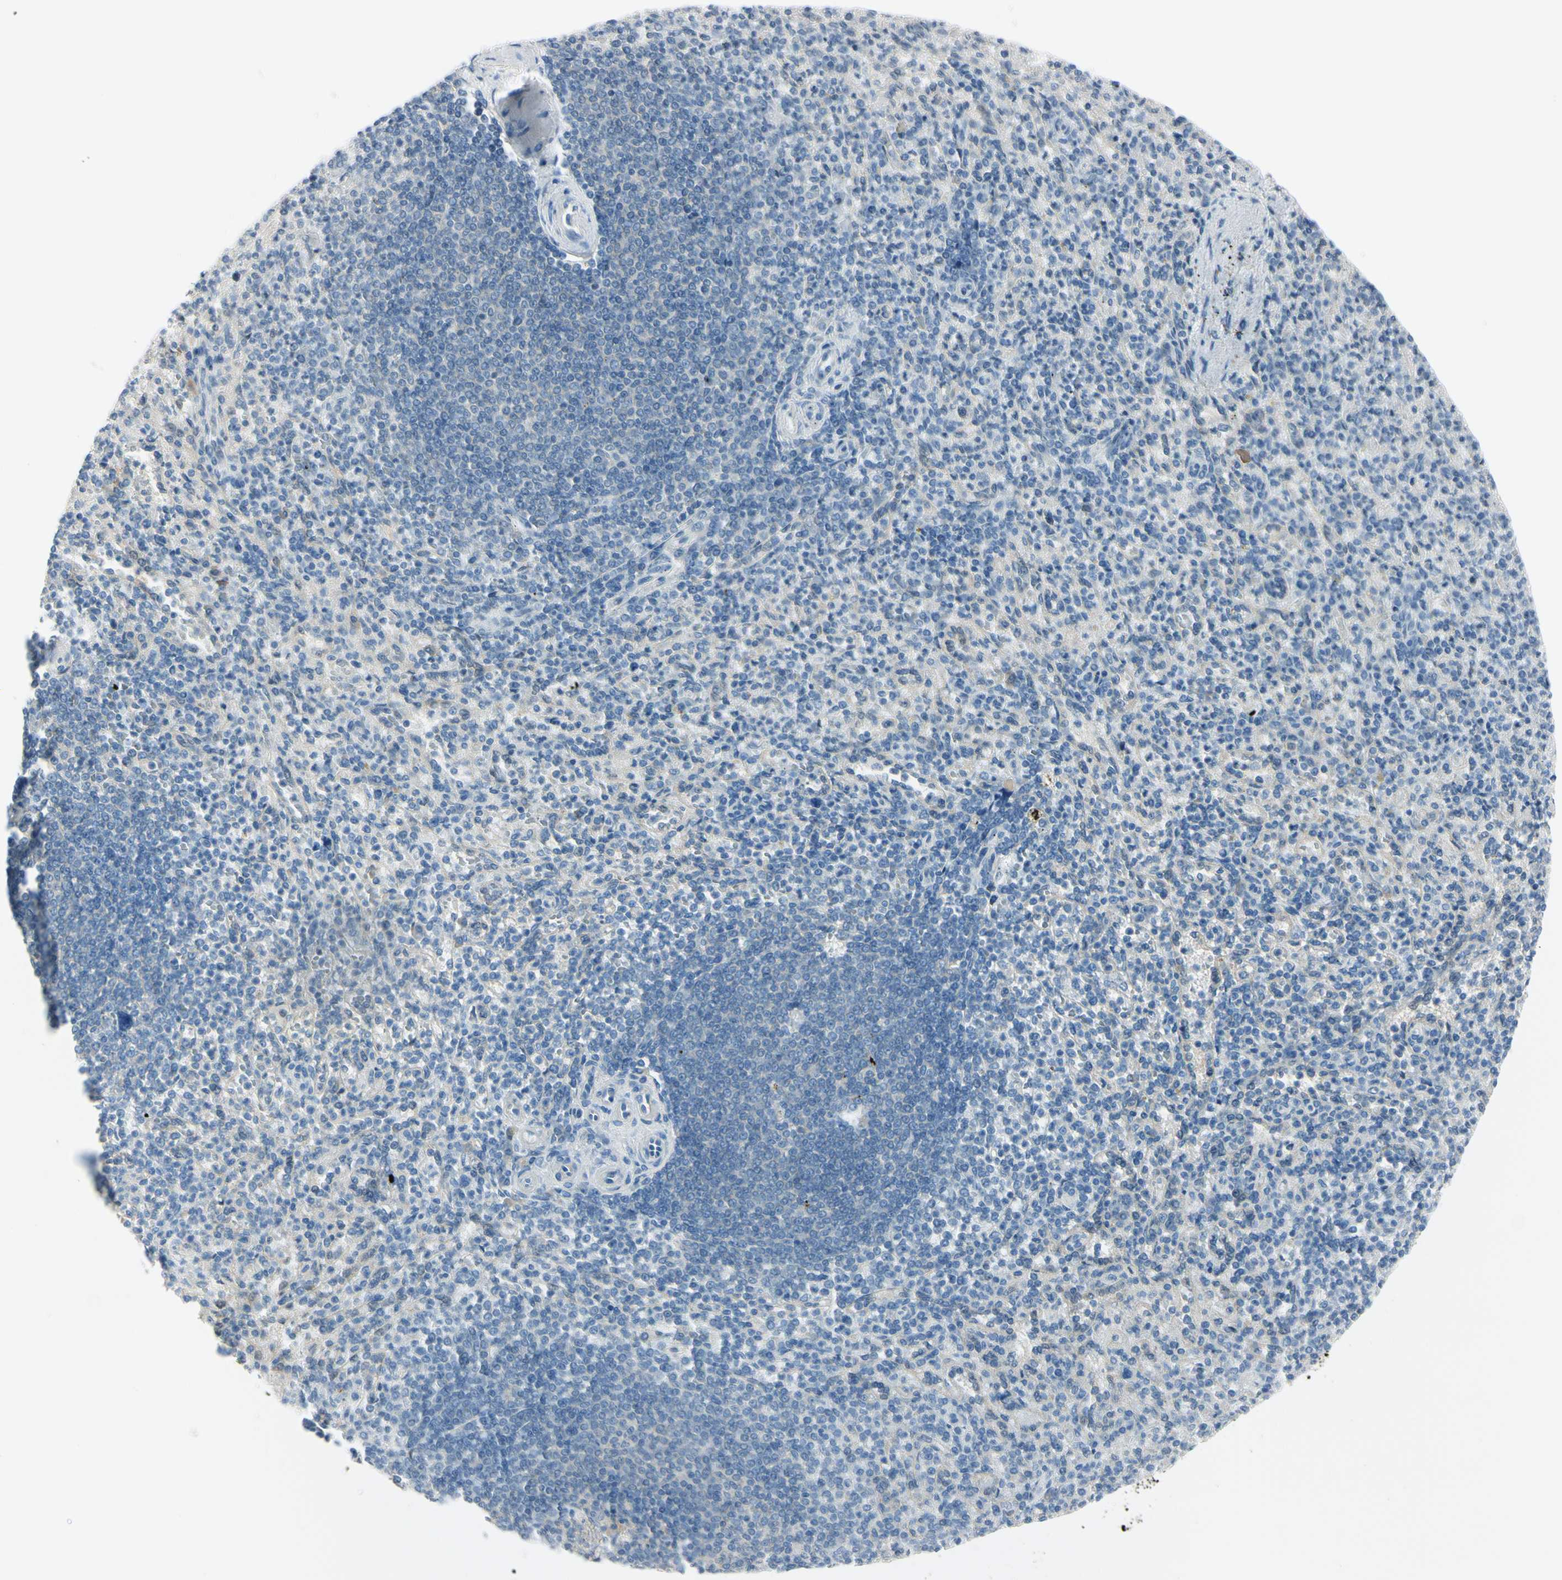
{"staining": {"intensity": "negative", "quantity": "none", "location": "none"}, "tissue": "spleen", "cell_type": "Cells in red pulp", "image_type": "normal", "snomed": [{"axis": "morphology", "description": "Normal tissue, NOS"}, {"axis": "topography", "description": "Spleen"}], "caption": "This is an IHC image of unremarkable spleen. There is no staining in cells in red pulp.", "gene": "ASB9", "patient": {"sex": "female", "age": 74}}